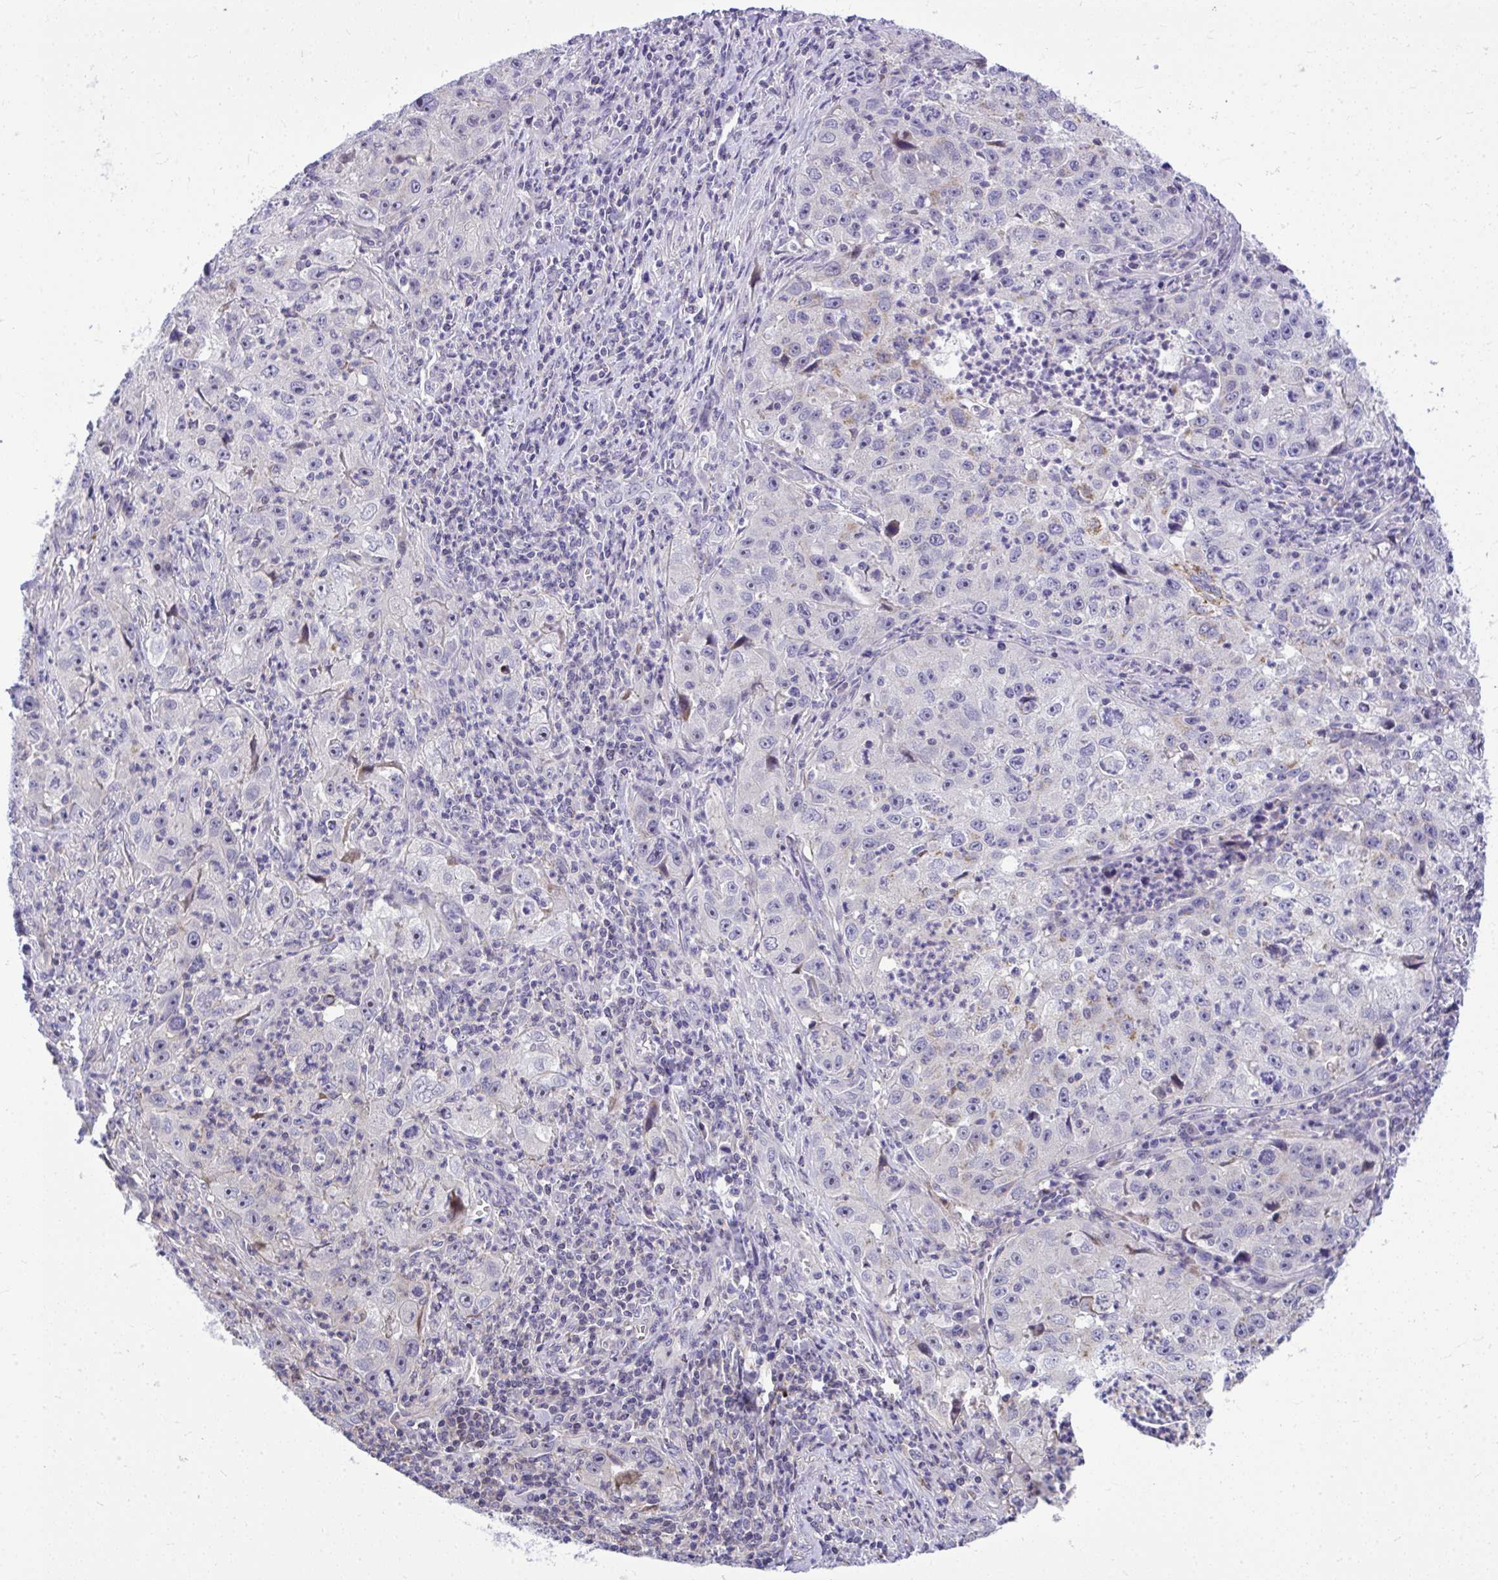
{"staining": {"intensity": "negative", "quantity": "none", "location": "none"}, "tissue": "lung cancer", "cell_type": "Tumor cells", "image_type": "cancer", "snomed": [{"axis": "morphology", "description": "Squamous cell carcinoma, NOS"}, {"axis": "topography", "description": "Lung"}], "caption": "Lung squamous cell carcinoma was stained to show a protein in brown. There is no significant staining in tumor cells. (DAB immunohistochemistry (IHC) visualized using brightfield microscopy, high magnification).", "gene": "GRK4", "patient": {"sex": "male", "age": 71}}